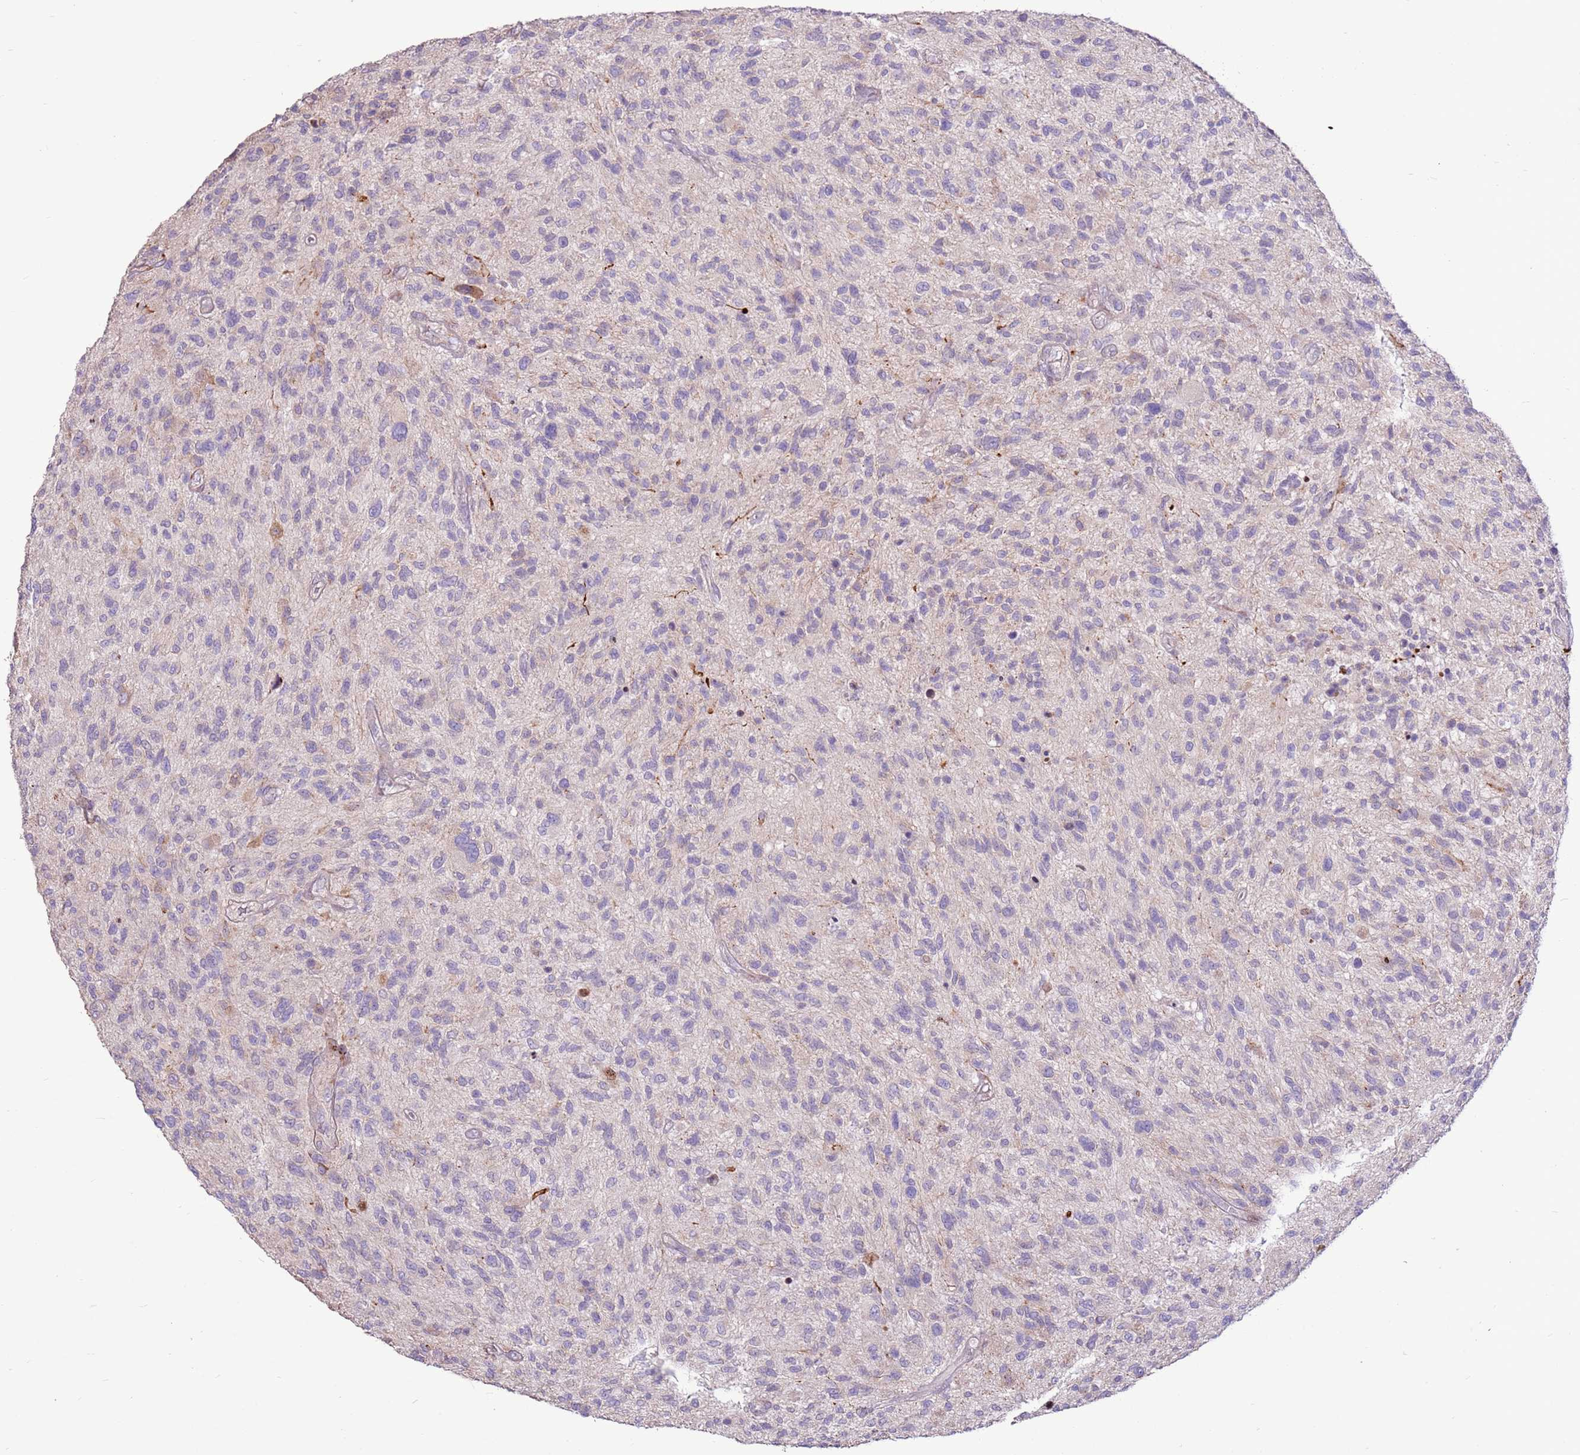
{"staining": {"intensity": "negative", "quantity": "none", "location": "none"}, "tissue": "glioma", "cell_type": "Tumor cells", "image_type": "cancer", "snomed": [{"axis": "morphology", "description": "Glioma, malignant, High grade"}, {"axis": "topography", "description": "Brain"}], "caption": "Human glioma stained for a protein using immunohistochemistry (IHC) displays no expression in tumor cells.", "gene": "LGI4", "patient": {"sex": "male", "age": 47}}